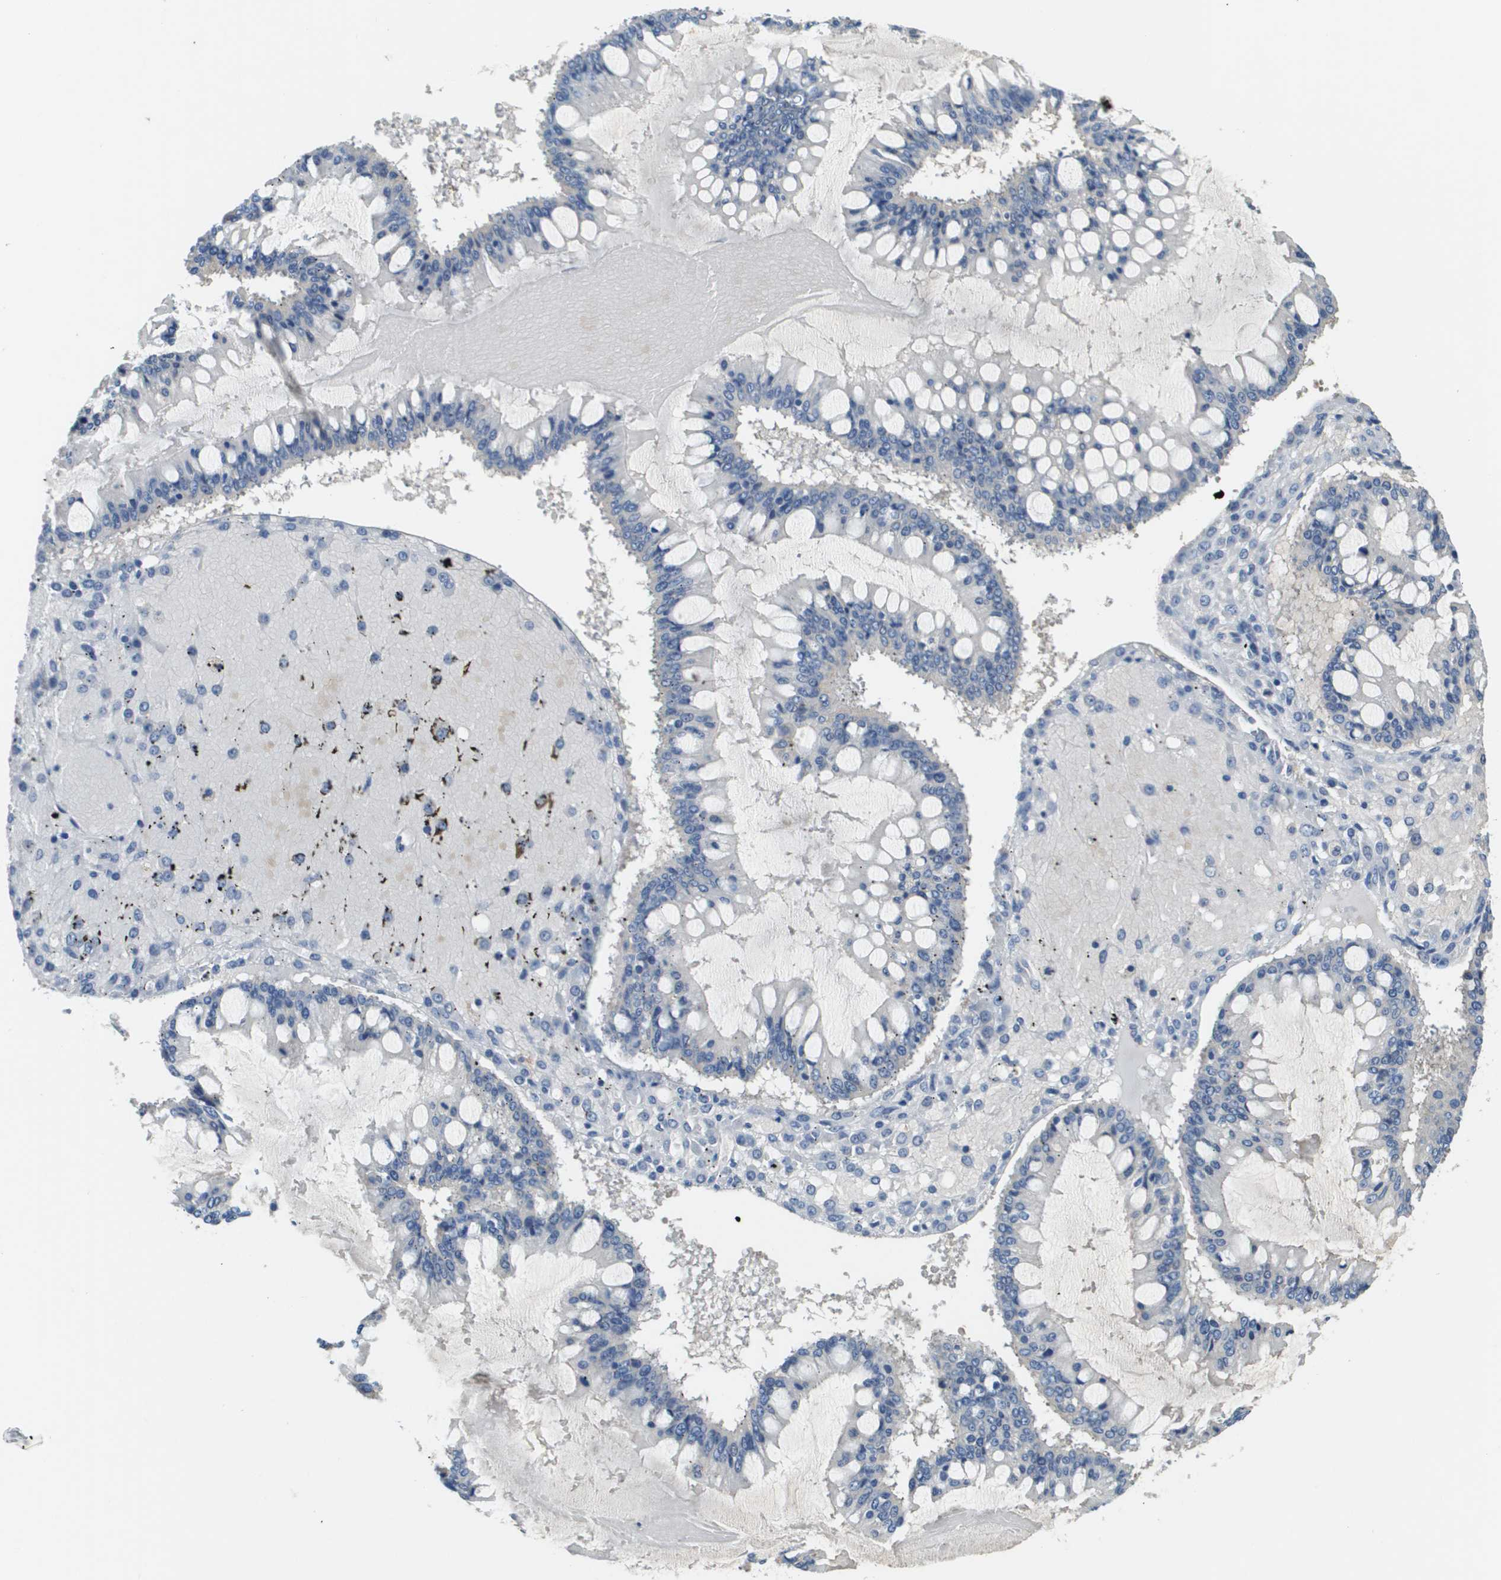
{"staining": {"intensity": "negative", "quantity": "none", "location": "none"}, "tissue": "ovarian cancer", "cell_type": "Tumor cells", "image_type": "cancer", "snomed": [{"axis": "morphology", "description": "Cystadenocarcinoma, mucinous, NOS"}, {"axis": "topography", "description": "Ovary"}], "caption": "Mucinous cystadenocarcinoma (ovarian) was stained to show a protein in brown. There is no significant positivity in tumor cells.", "gene": "SLC16A3", "patient": {"sex": "female", "age": 73}}